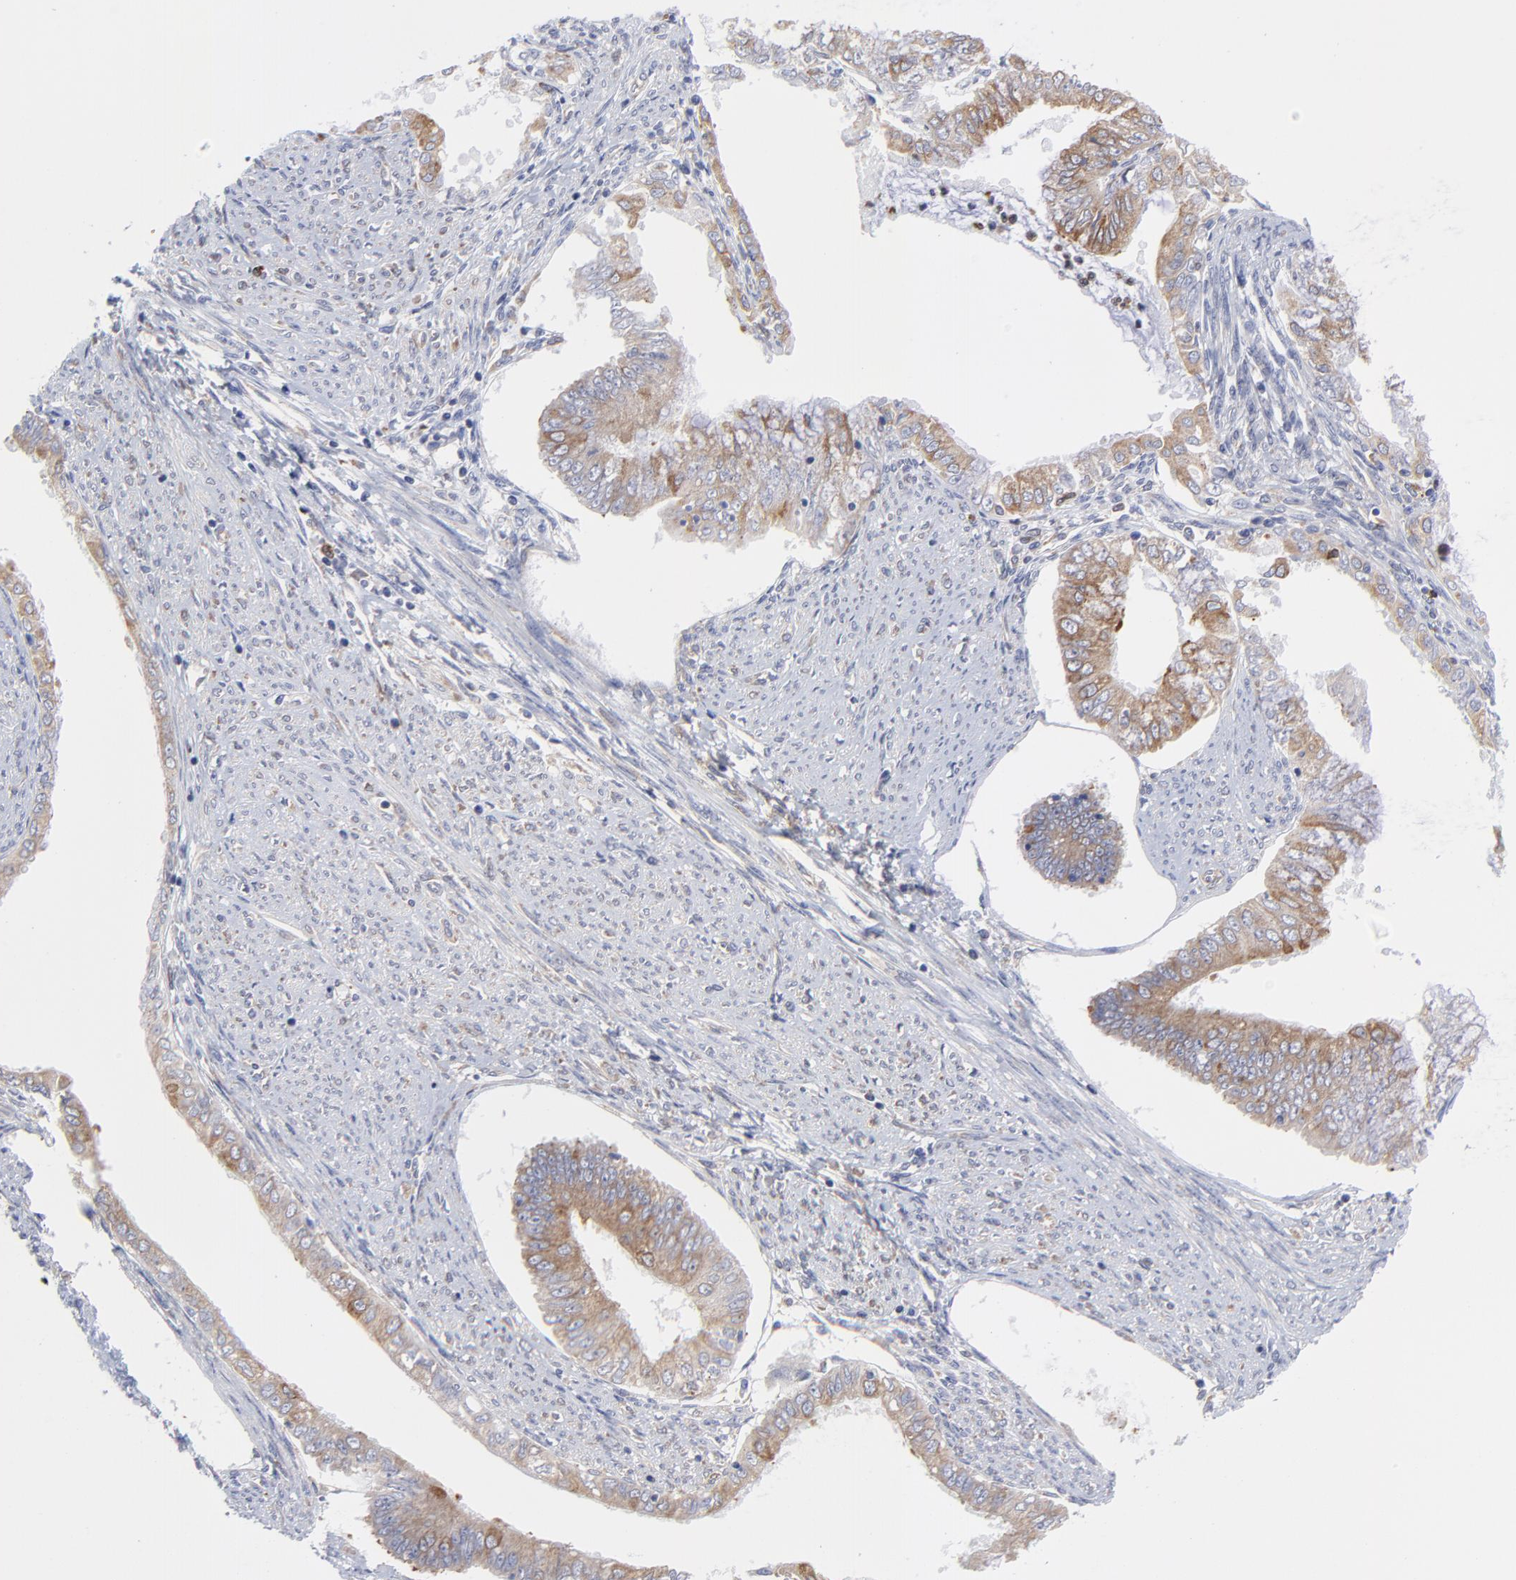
{"staining": {"intensity": "moderate", "quantity": ">75%", "location": "cytoplasmic/membranous"}, "tissue": "endometrial cancer", "cell_type": "Tumor cells", "image_type": "cancer", "snomed": [{"axis": "morphology", "description": "Adenocarcinoma, NOS"}, {"axis": "topography", "description": "Endometrium"}], "caption": "IHC of human endometrial cancer exhibits medium levels of moderate cytoplasmic/membranous expression in approximately >75% of tumor cells.", "gene": "MOSPD2", "patient": {"sex": "female", "age": 76}}